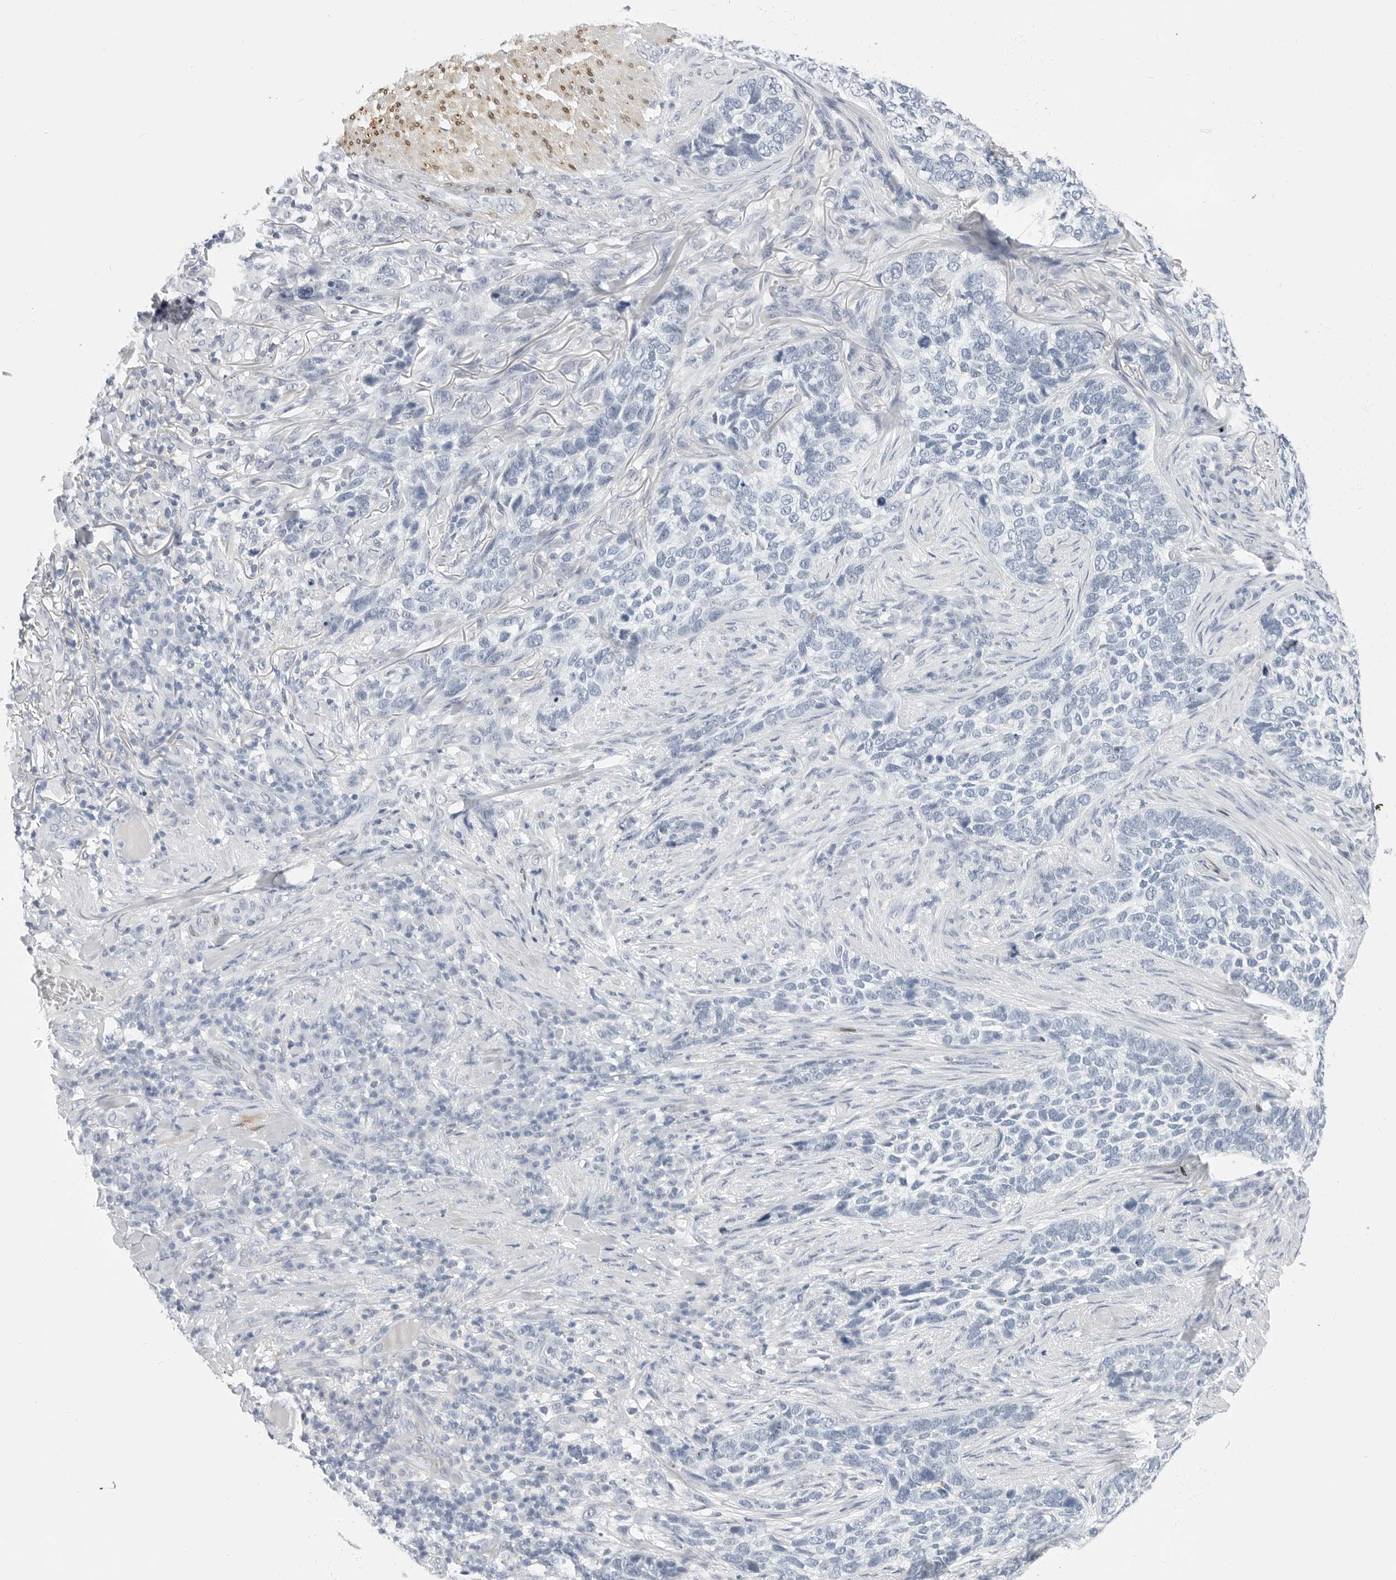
{"staining": {"intensity": "negative", "quantity": "none", "location": "none"}, "tissue": "skin cancer", "cell_type": "Tumor cells", "image_type": "cancer", "snomed": [{"axis": "morphology", "description": "Basal cell carcinoma"}, {"axis": "topography", "description": "Skin"}], "caption": "Tumor cells are negative for protein expression in human skin cancer (basal cell carcinoma). The staining was performed using DAB (3,3'-diaminobenzidine) to visualize the protein expression in brown, while the nuclei were stained in blue with hematoxylin (Magnification: 20x).", "gene": "PLN", "patient": {"sex": "female", "age": 64}}